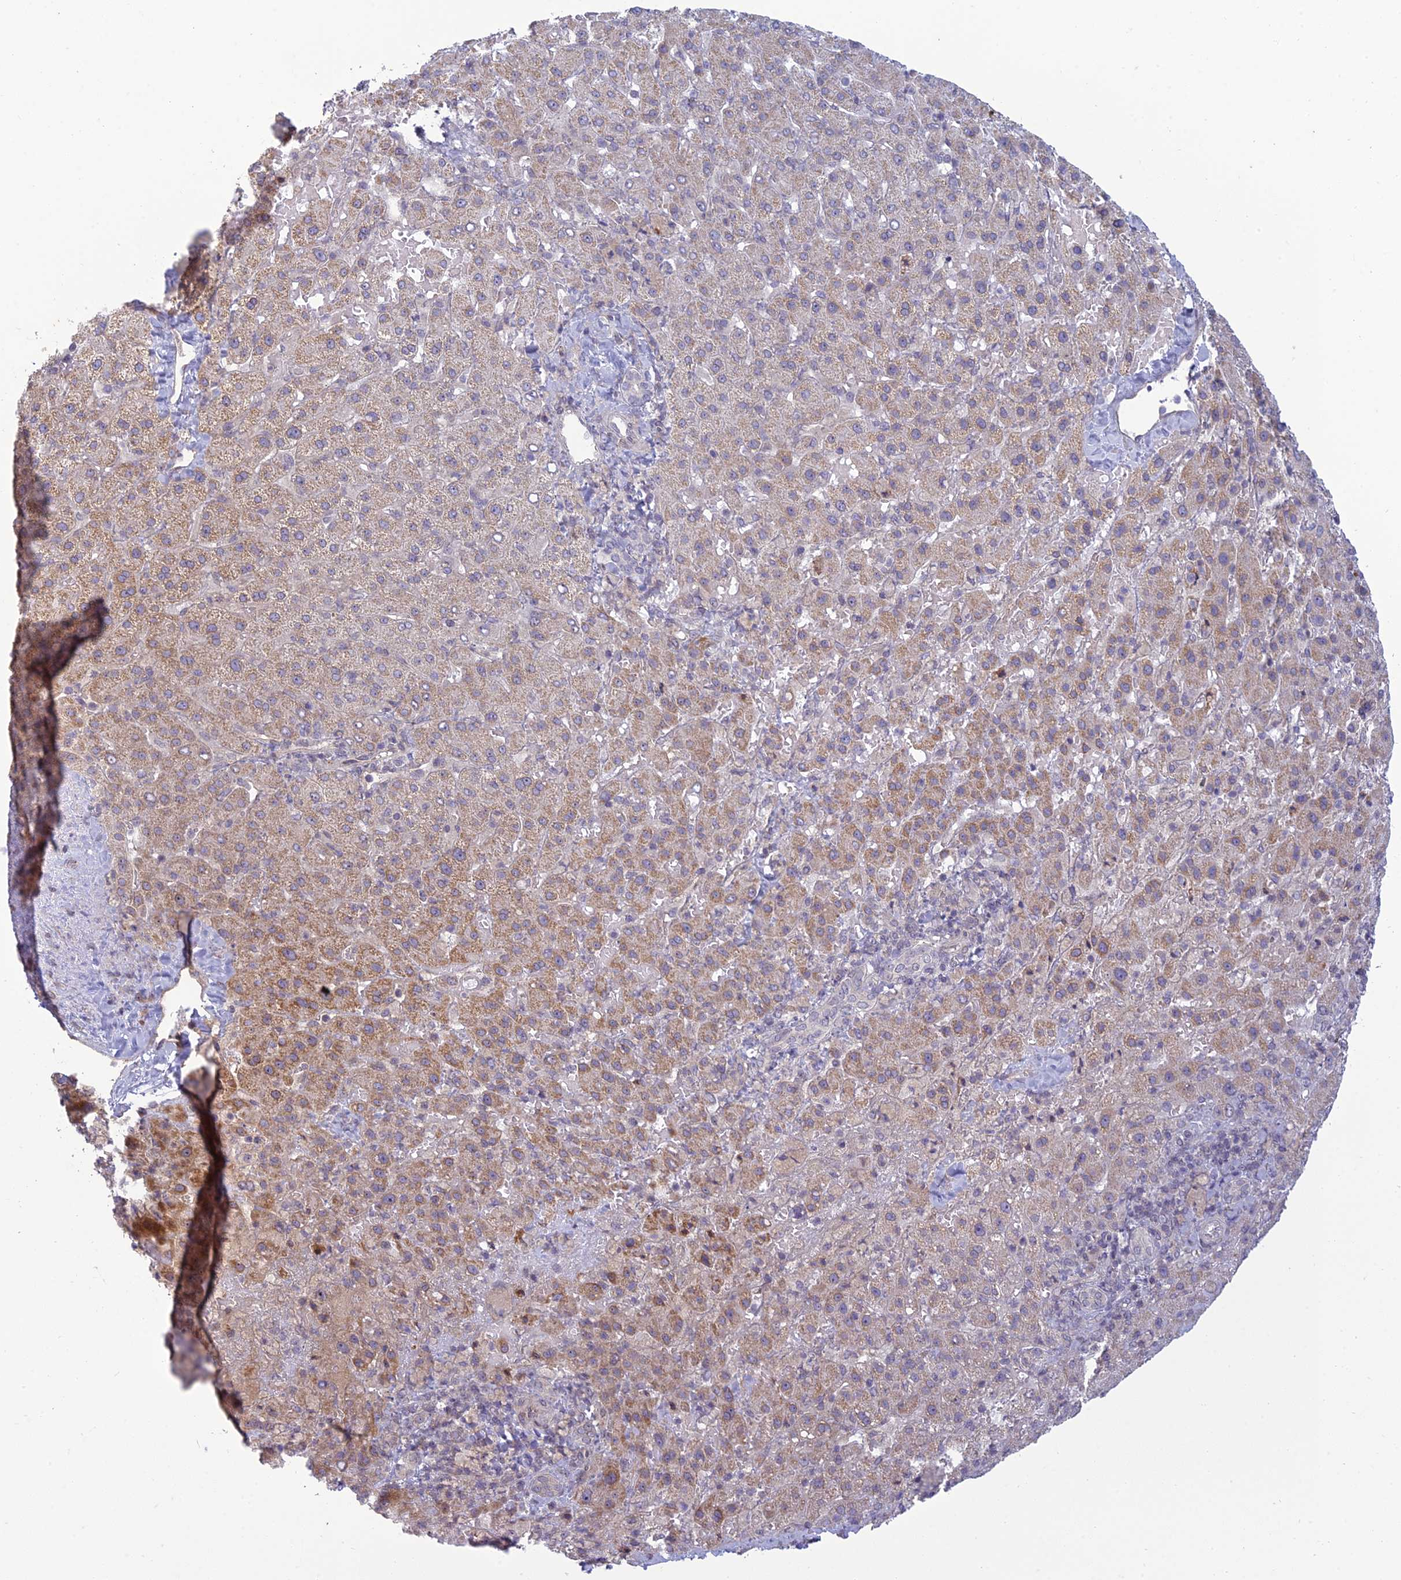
{"staining": {"intensity": "moderate", "quantity": "25%-75%", "location": "cytoplasmic/membranous"}, "tissue": "liver cancer", "cell_type": "Tumor cells", "image_type": "cancer", "snomed": [{"axis": "morphology", "description": "Carcinoma, Hepatocellular, NOS"}, {"axis": "topography", "description": "Liver"}], "caption": "Human liver cancer (hepatocellular carcinoma) stained for a protein (brown) exhibits moderate cytoplasmic/membranous positive expression in approximately 25%-75% of tumor cells.", "gene": "DTX2", "patient": {"sex": "female", "age": 58}}